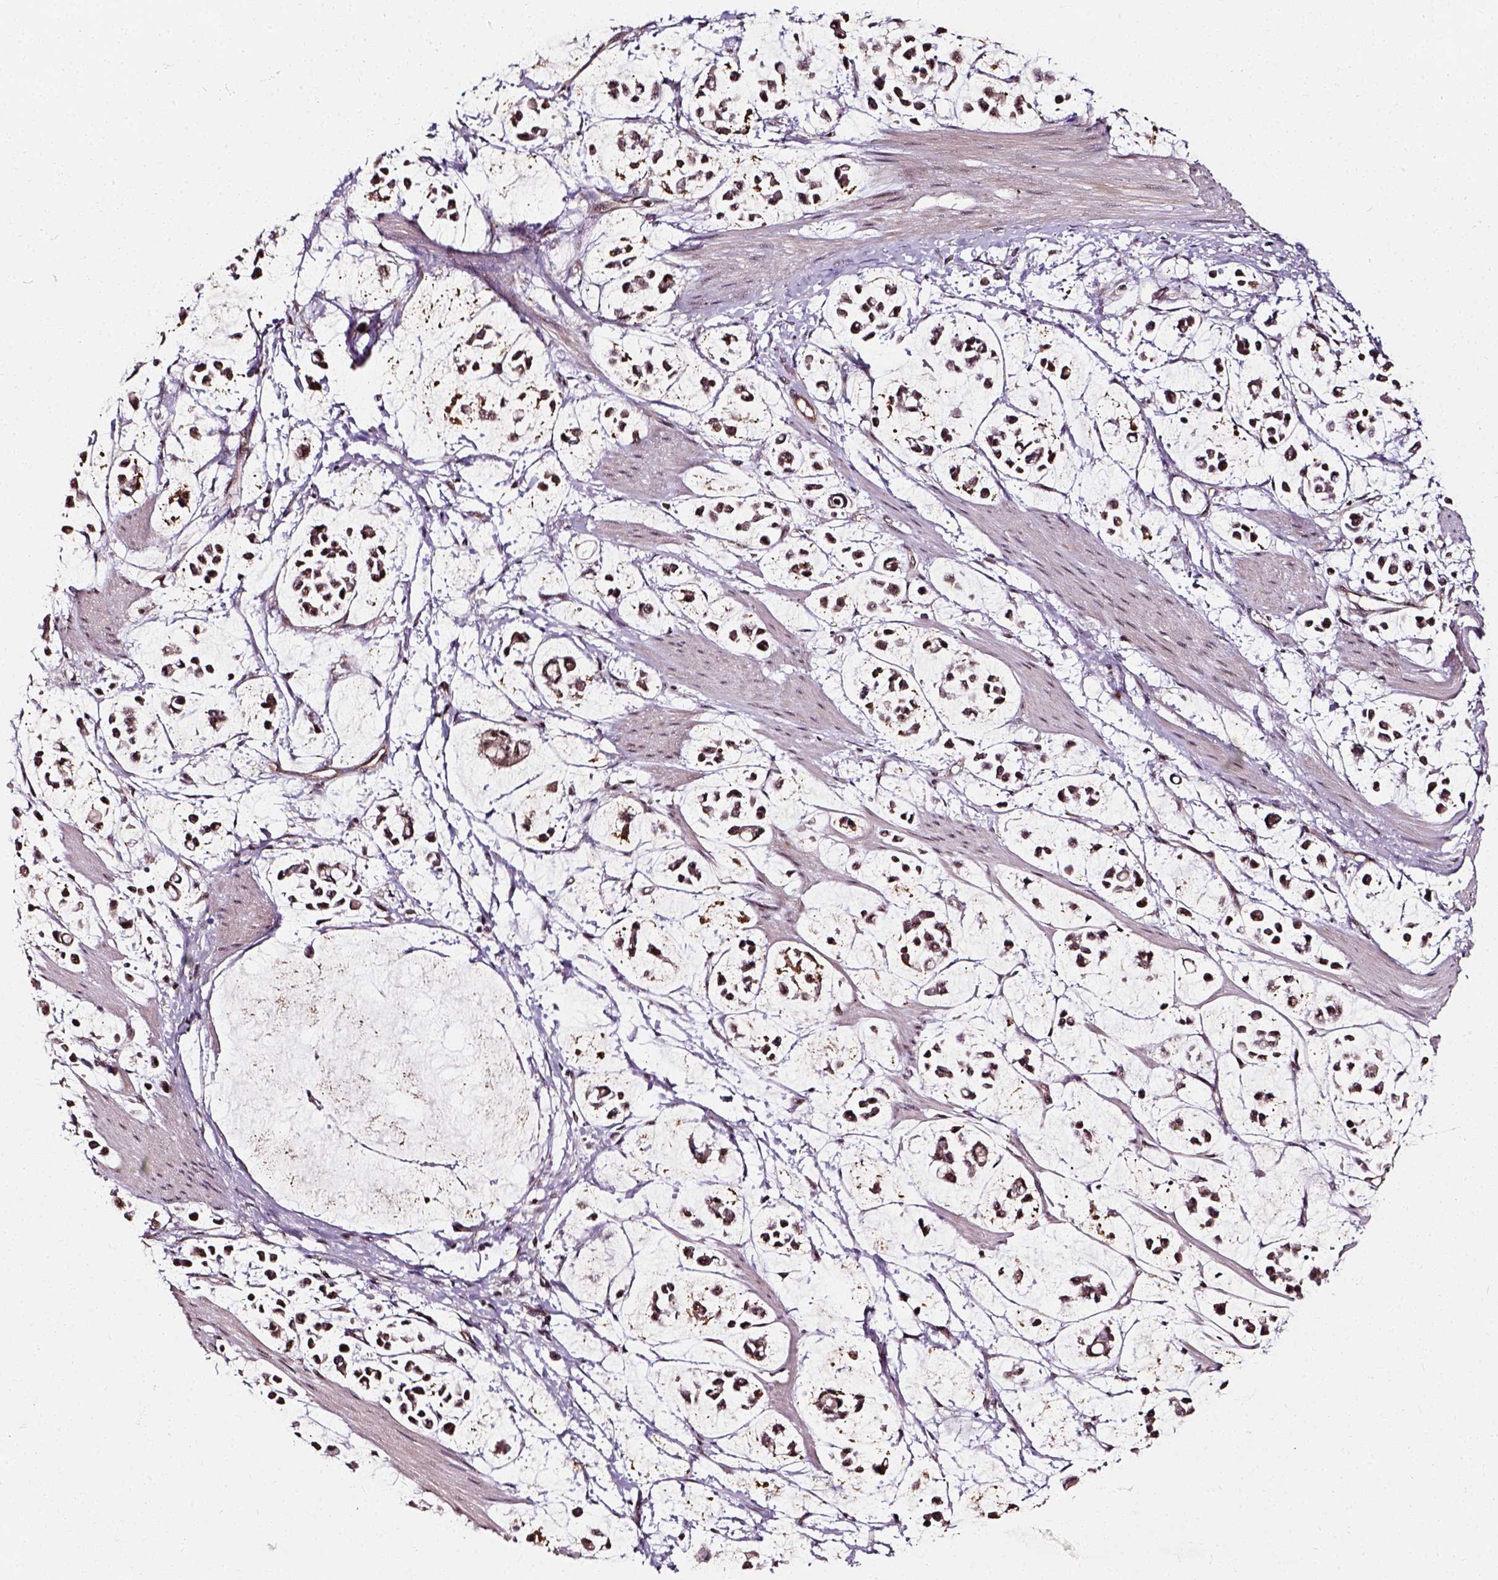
{"staining": {"intensity": "strong", "quantity": ">75%", "location": "nuclear"}, "tissue": "stomach cancer", "cell_type": "Tumor cells", "image_type": "cancer", "snomed": [{"axis": "morphology", "description": "Adenocarcinoma, NOS"}, {"axis": "topography", "description": "Stomach"}], "caption": "Immunohistochemical staining of stomach cancer (adenocarcinoma) demonstrates high levels of strong nuclear protein expression in approximately >75% of tumor cells.", "gene": "NACC1", "patient": {"sex": "male", "age": 82}}